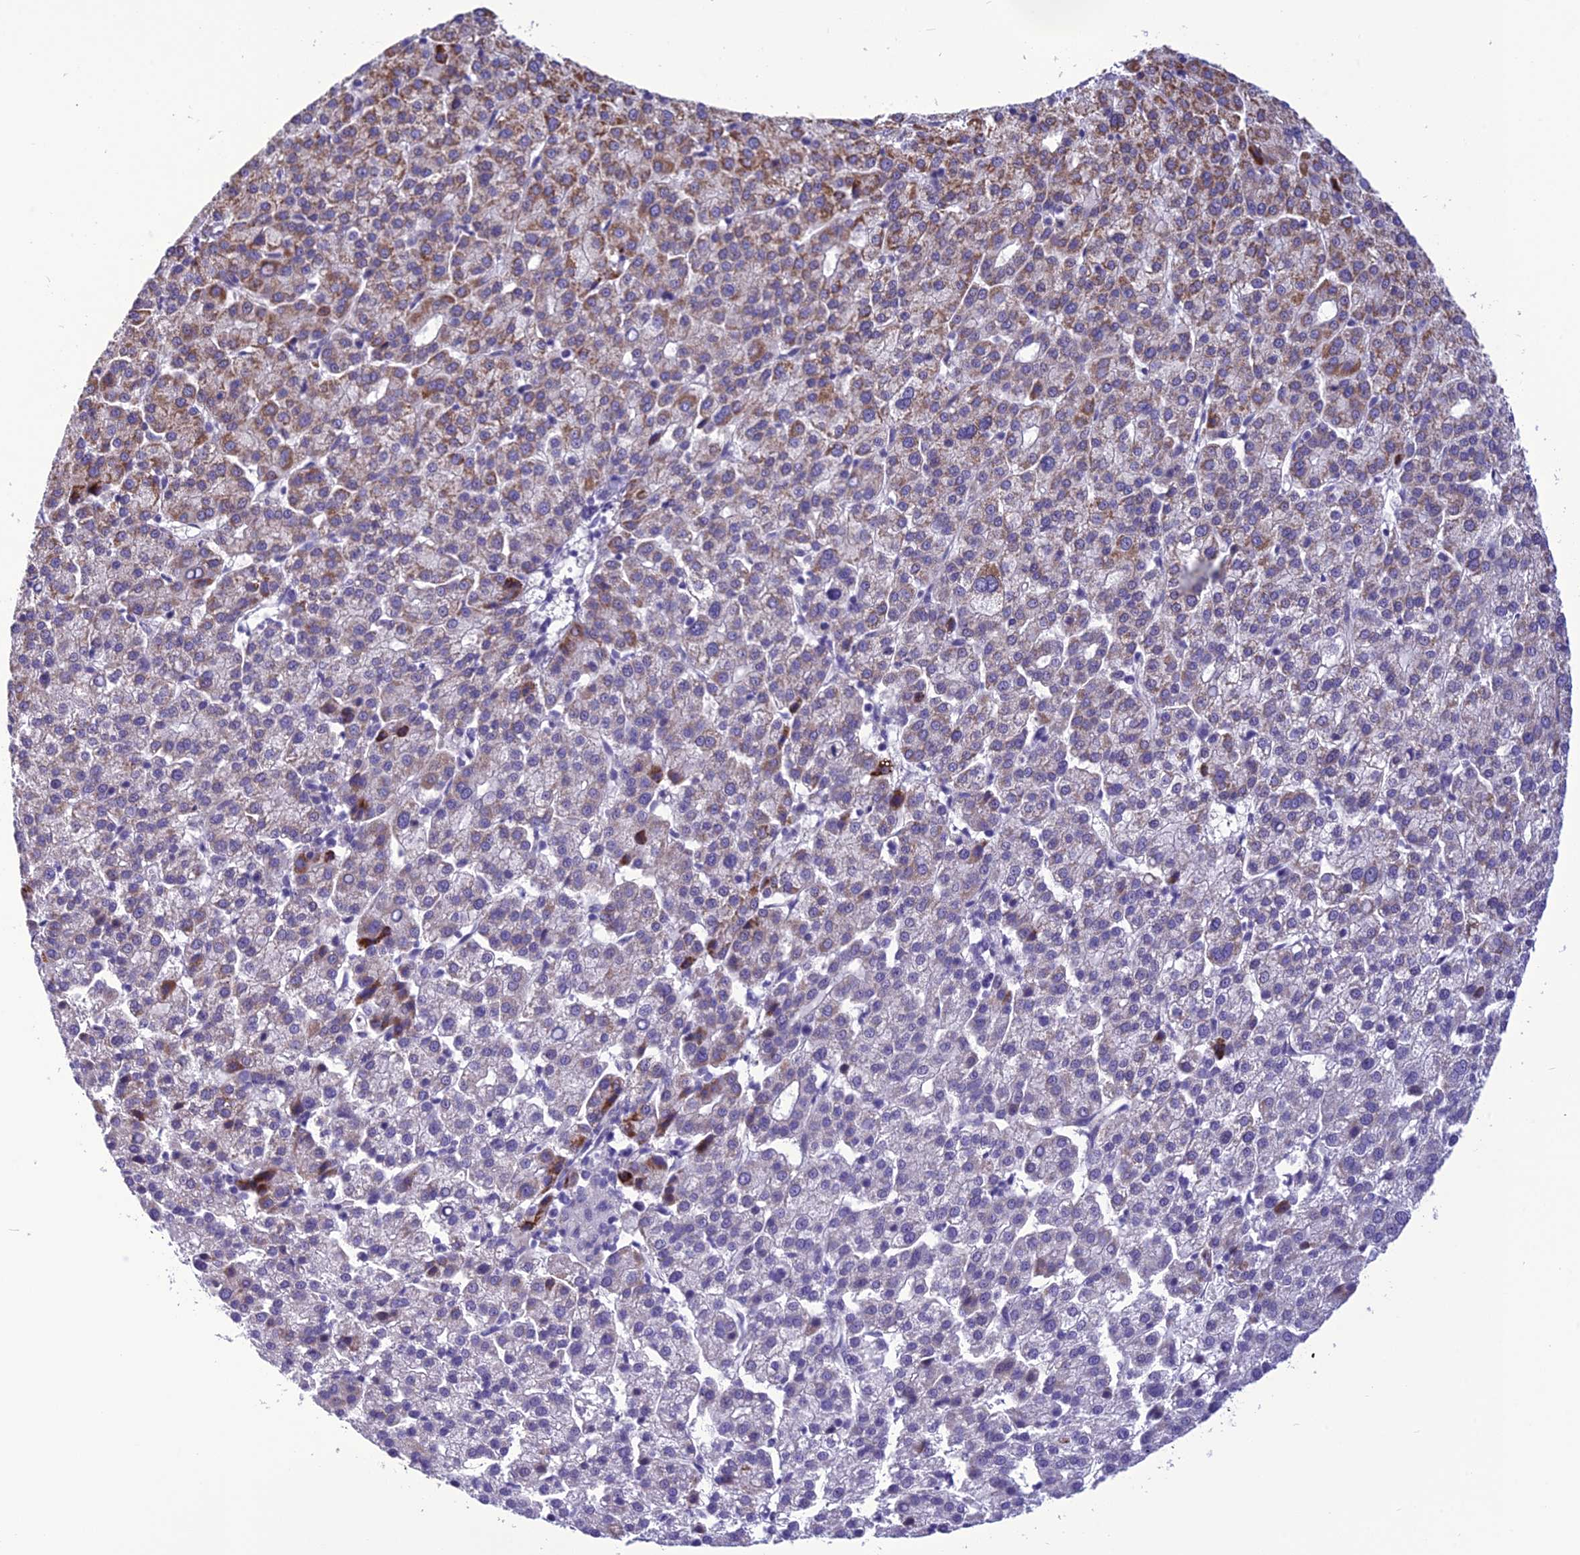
{"staining": {"intensity": "moderate", "quantity": "<25%", "location": "cytoplasmic/membranous"}, "tissue": "liver cancer", "cell_type": "Tumor cells", "image_type": "cancer", "snomed": [{"axis": "morphology", "description": "Carcinoma, Hepatocellular, NOS"}, {"axis": "topography", "description": "Liver"}], "caption": "Liver cancer (hepatocellular carcinoma) was stained to show a protein in brown. There is low levels of moderate cytoplasmic/membranous staining in approximately <25% of tumor cells.", "gene": "PSMF1", "patient": {"sex": "female", "age": 58}}